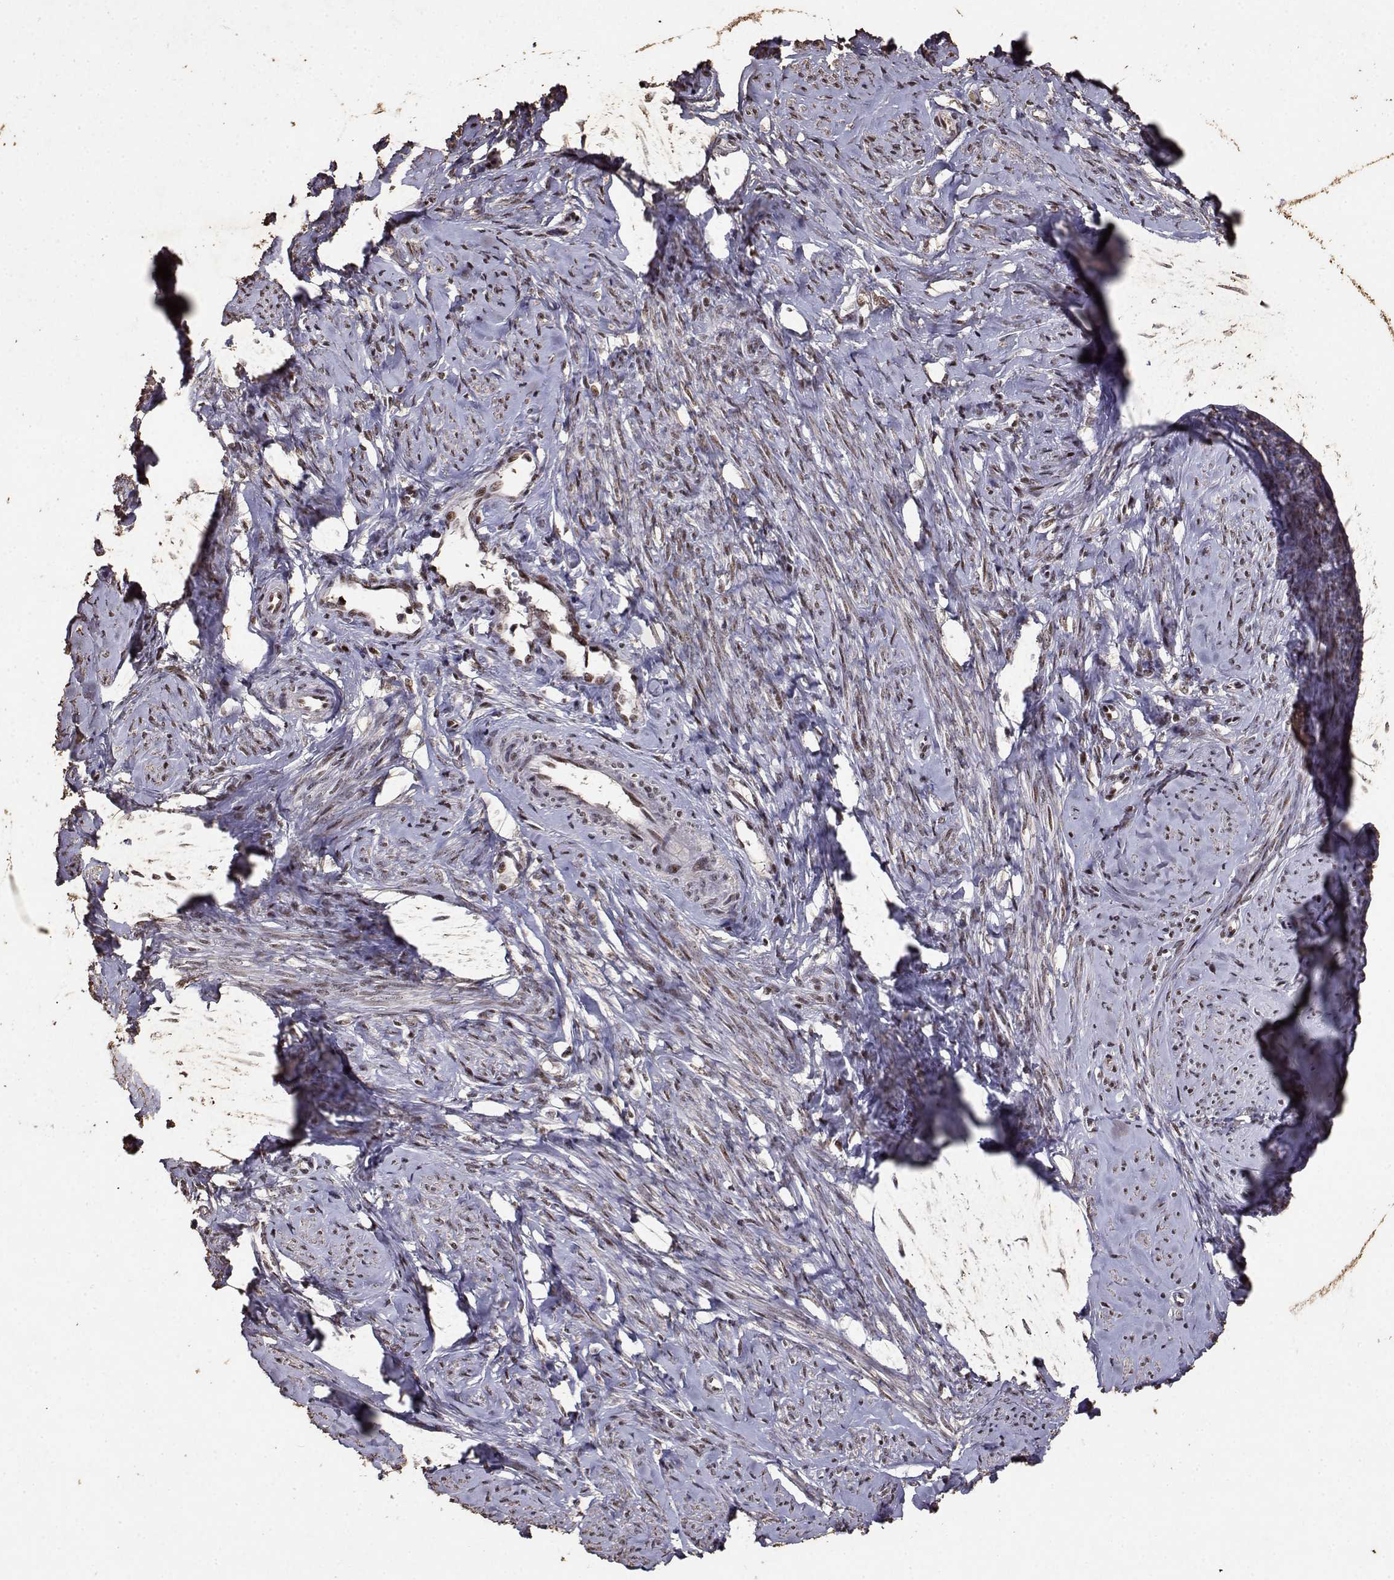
{"staining": {"intensity": "moderate", "quantity": ">75%", "location": "nuclear"}, "tissue": "smooth muscle", "cell_type": "Smooth muscle cells", "image_type": "normal", "snomed": [{"axis": "morphology", "description": "Normal tissue, NOS"}, {"axis": "topography", "description": "Smooth muscle"}], "caption": "Immunohistochemistry (DAB (3,3'-diaminobenzidine)) staining of benign smooth muscle exhibits moderate nuclear protein staining in about >75% of smooth muscle cells.", "gene": "TOE1", "patient": {"sex": "female", "age": 48}}